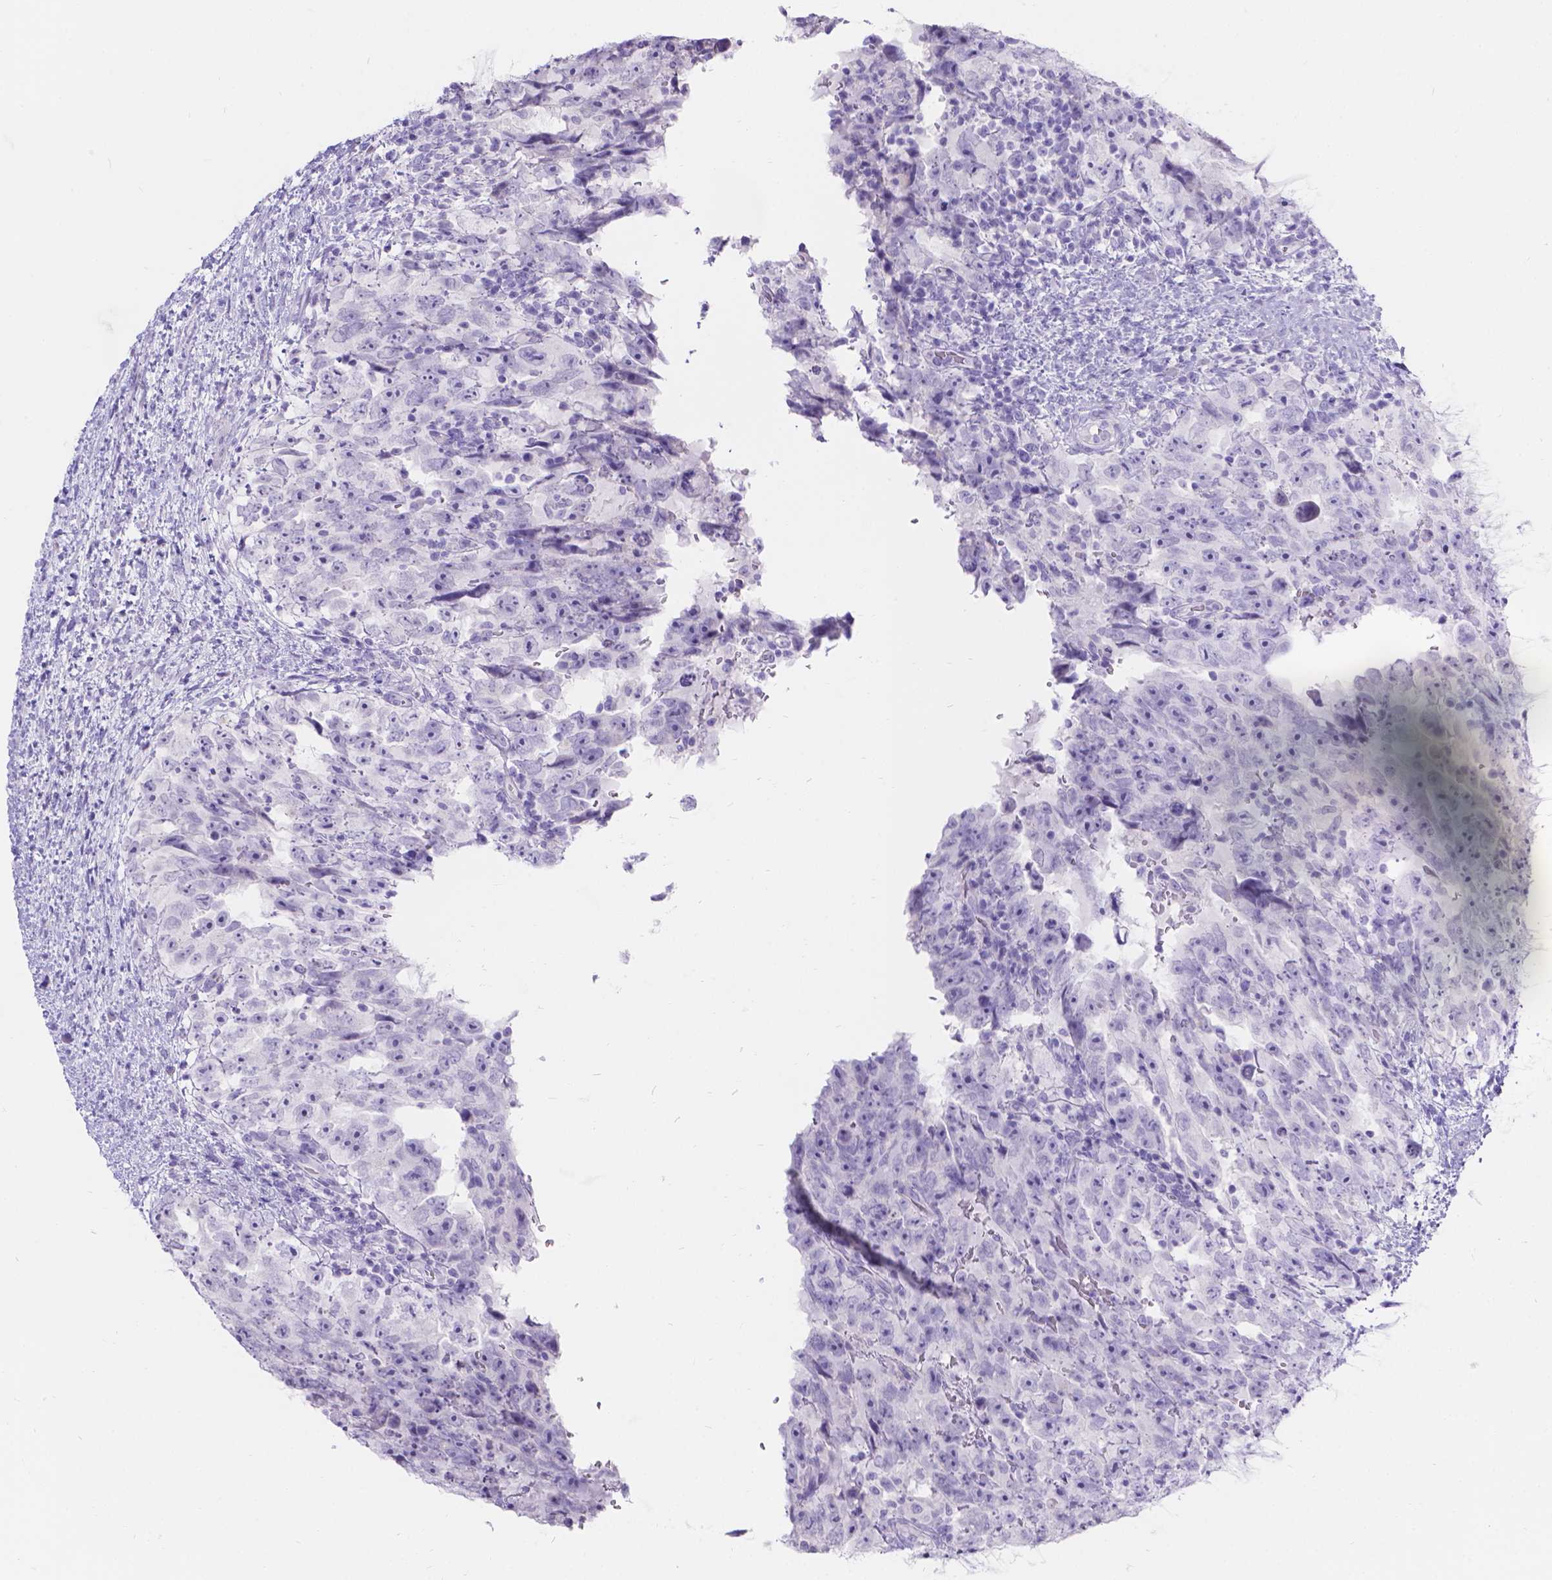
{"staining": {"intensity": "negative", "quantity": "none", "location": "none"}, "tissue": "testis cancer", "cell_type": "Tumor cells", "image_type": "cancer", "snomed": [{"axis": "morphology", "description": "Normal tissue, NOS"}, {"axis": "morphology", "description": "Carcinoma, Embryonal, NOS"}, {"axis": "topography", "description": "Testis"}, {"axis": "topography", "description": "Epididymis"}], "caption": "Photomicrograph shows no significant protein expression in tumor cells of testis cancer (embryonal carcinoma).", "gene": "GNRHR", "patient": {"sex": "male", "age": 24}}